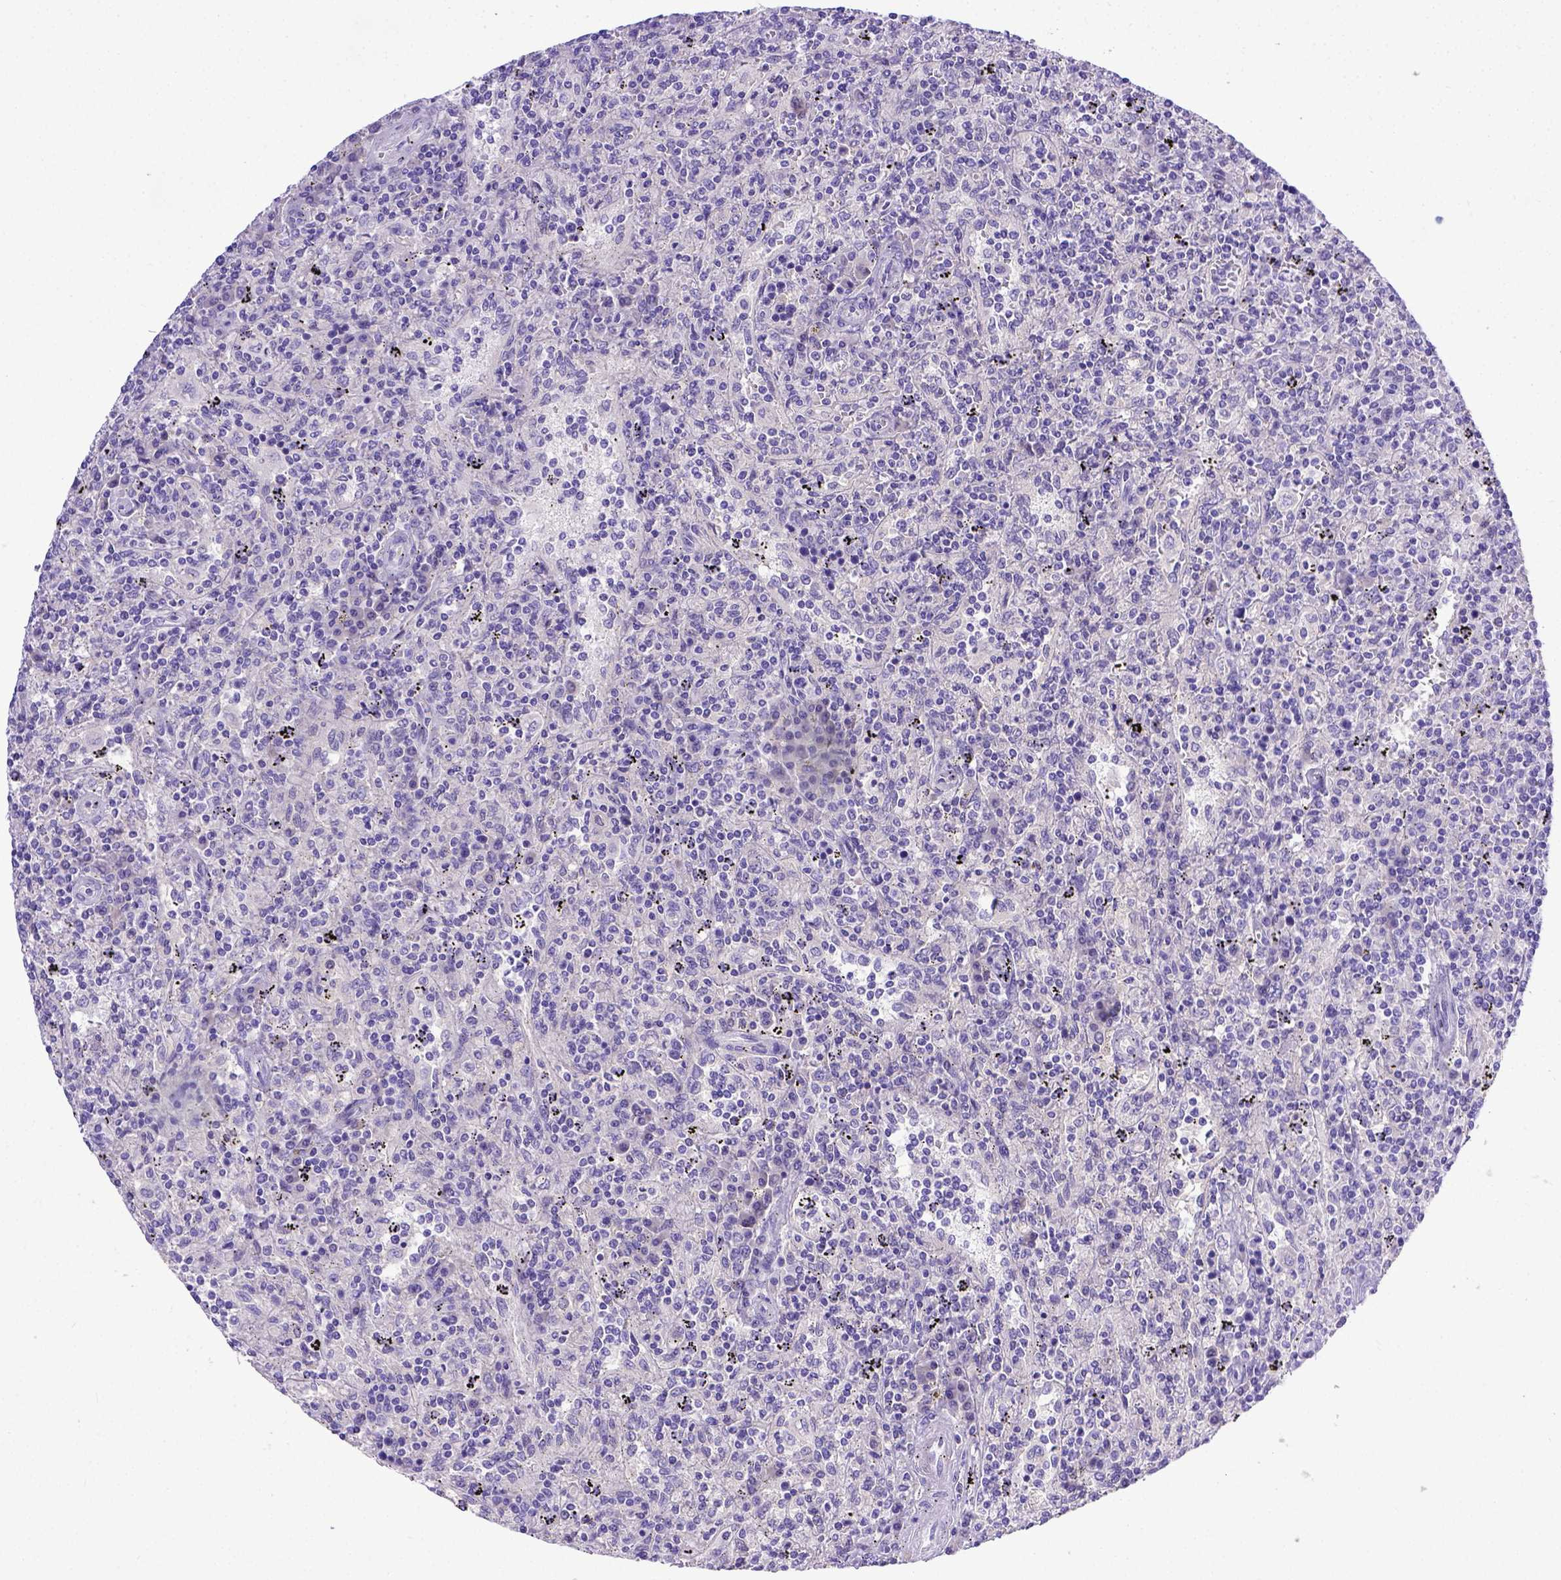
{"staining": {"intensity": "negative", "quantity": "none", "location": "none"}, "tissue": "lymphoma", "cell_type": "Tumor cells", "image_type": "cancer", "snomed": [{"axis": "morphology", "description": "Malignant lymphoma, non-Hodgkin's type, Low grade"}, {"axis": "topography", "description": "Spleen"}], "caption": "Immunohistochemical staining of lymphoma exhibits no significant positivity in tumor cells.", "gene": "BTN1A1", "patient": {"sex": "male", "age": 62}}